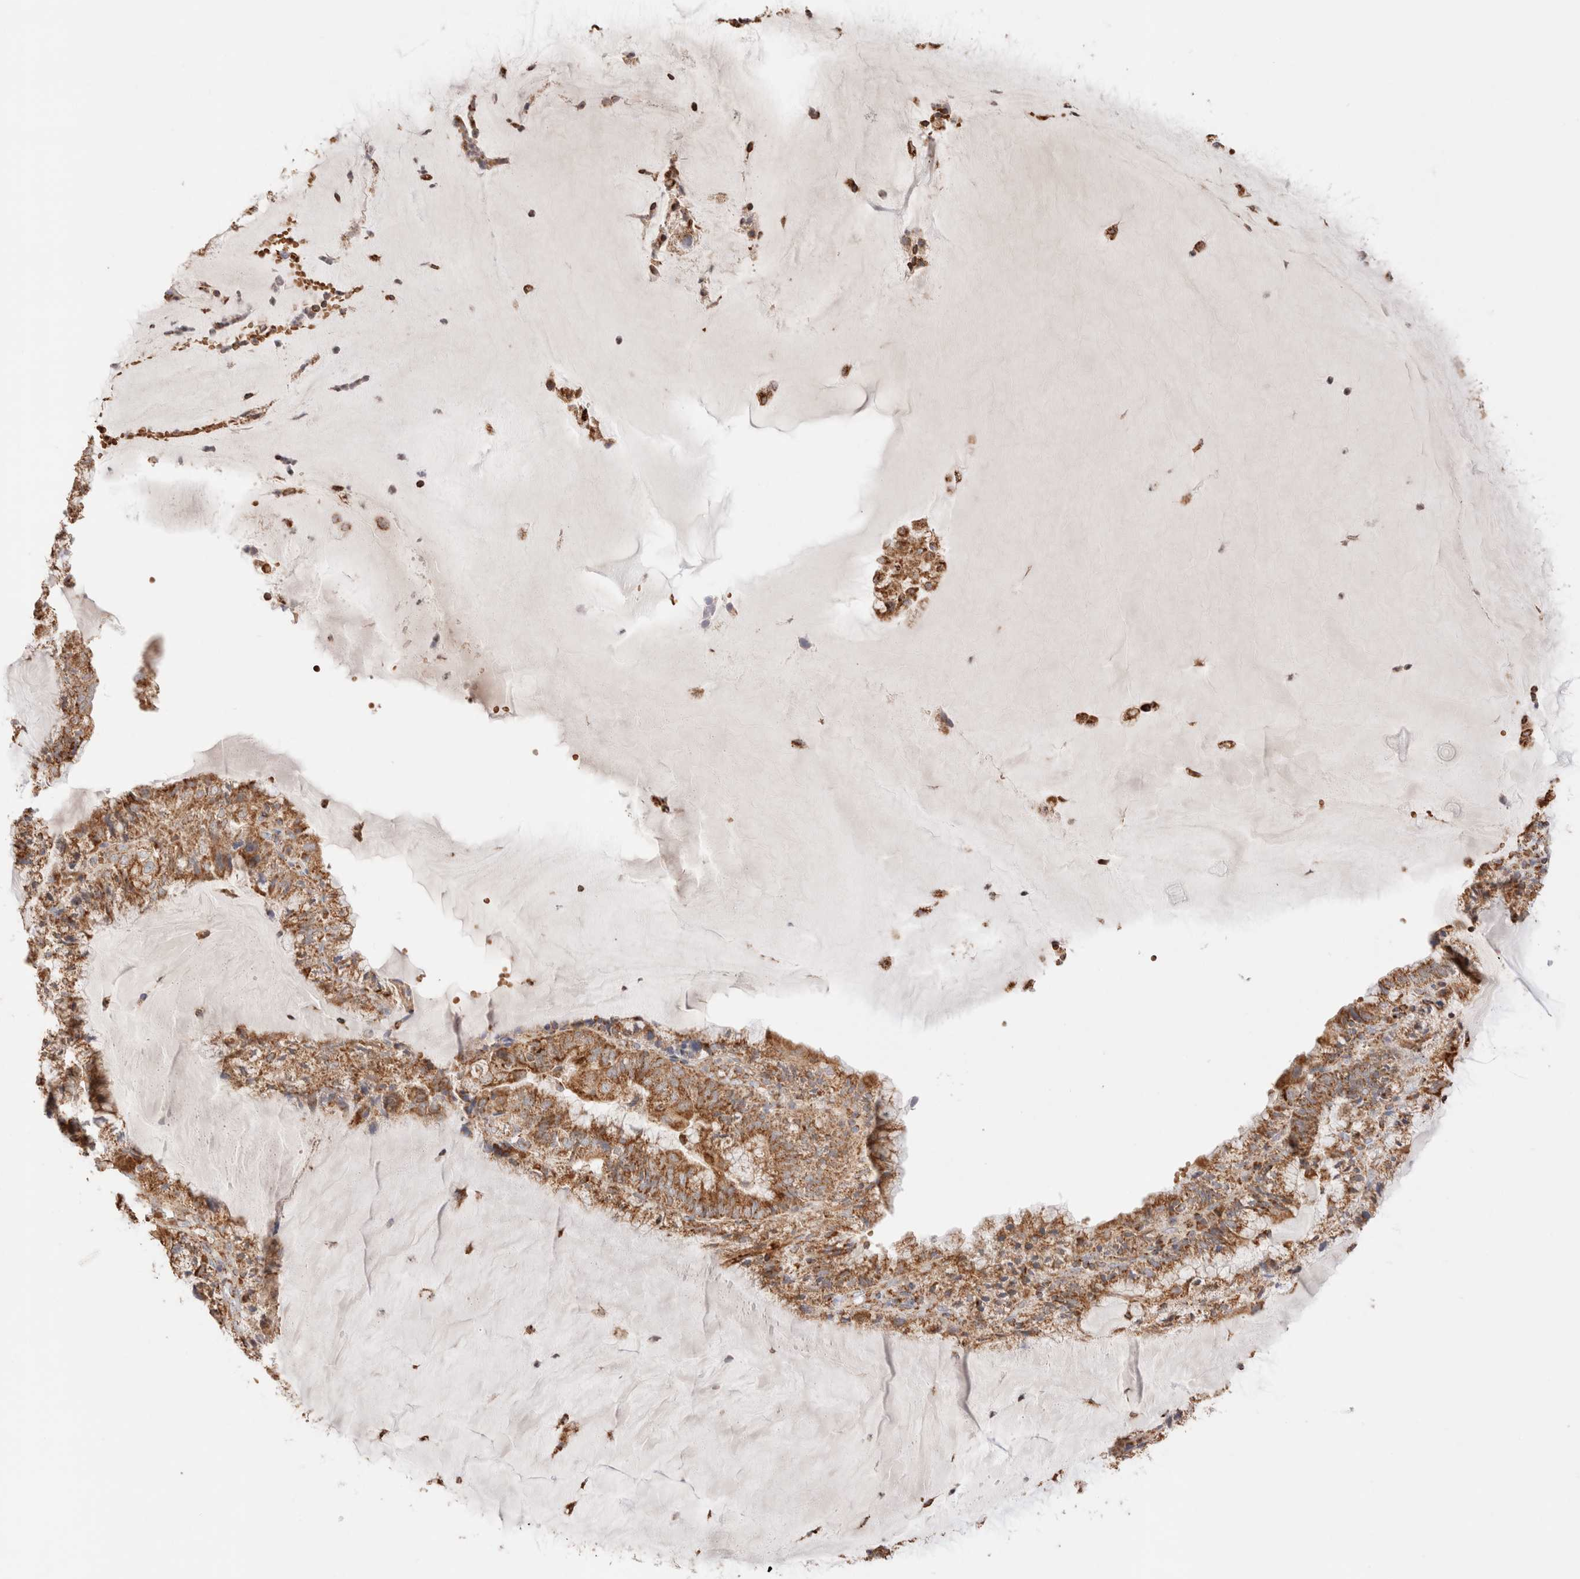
{"staining": {"intensity": "moderate", "quantity": ">75%", "location": "cytoplasmic/membranous"}, "tissue": "endometrial cancer", "cell_type": "Tumor cells", "image_type": "cancer", "snomed": [{"axis": "morphology", "description": "Adenocarcinoma, NOS"}, {"axis": "topography", "description": "Endometrium"}], "caption": "Endometrial cancer (adenocarcinoma) stained for a protein demonstrates moderate cytoplasmic/membranous positivity in tumor cells.", "gene": "TMPPE", "patient": {"sex": "female", "age": 81}}